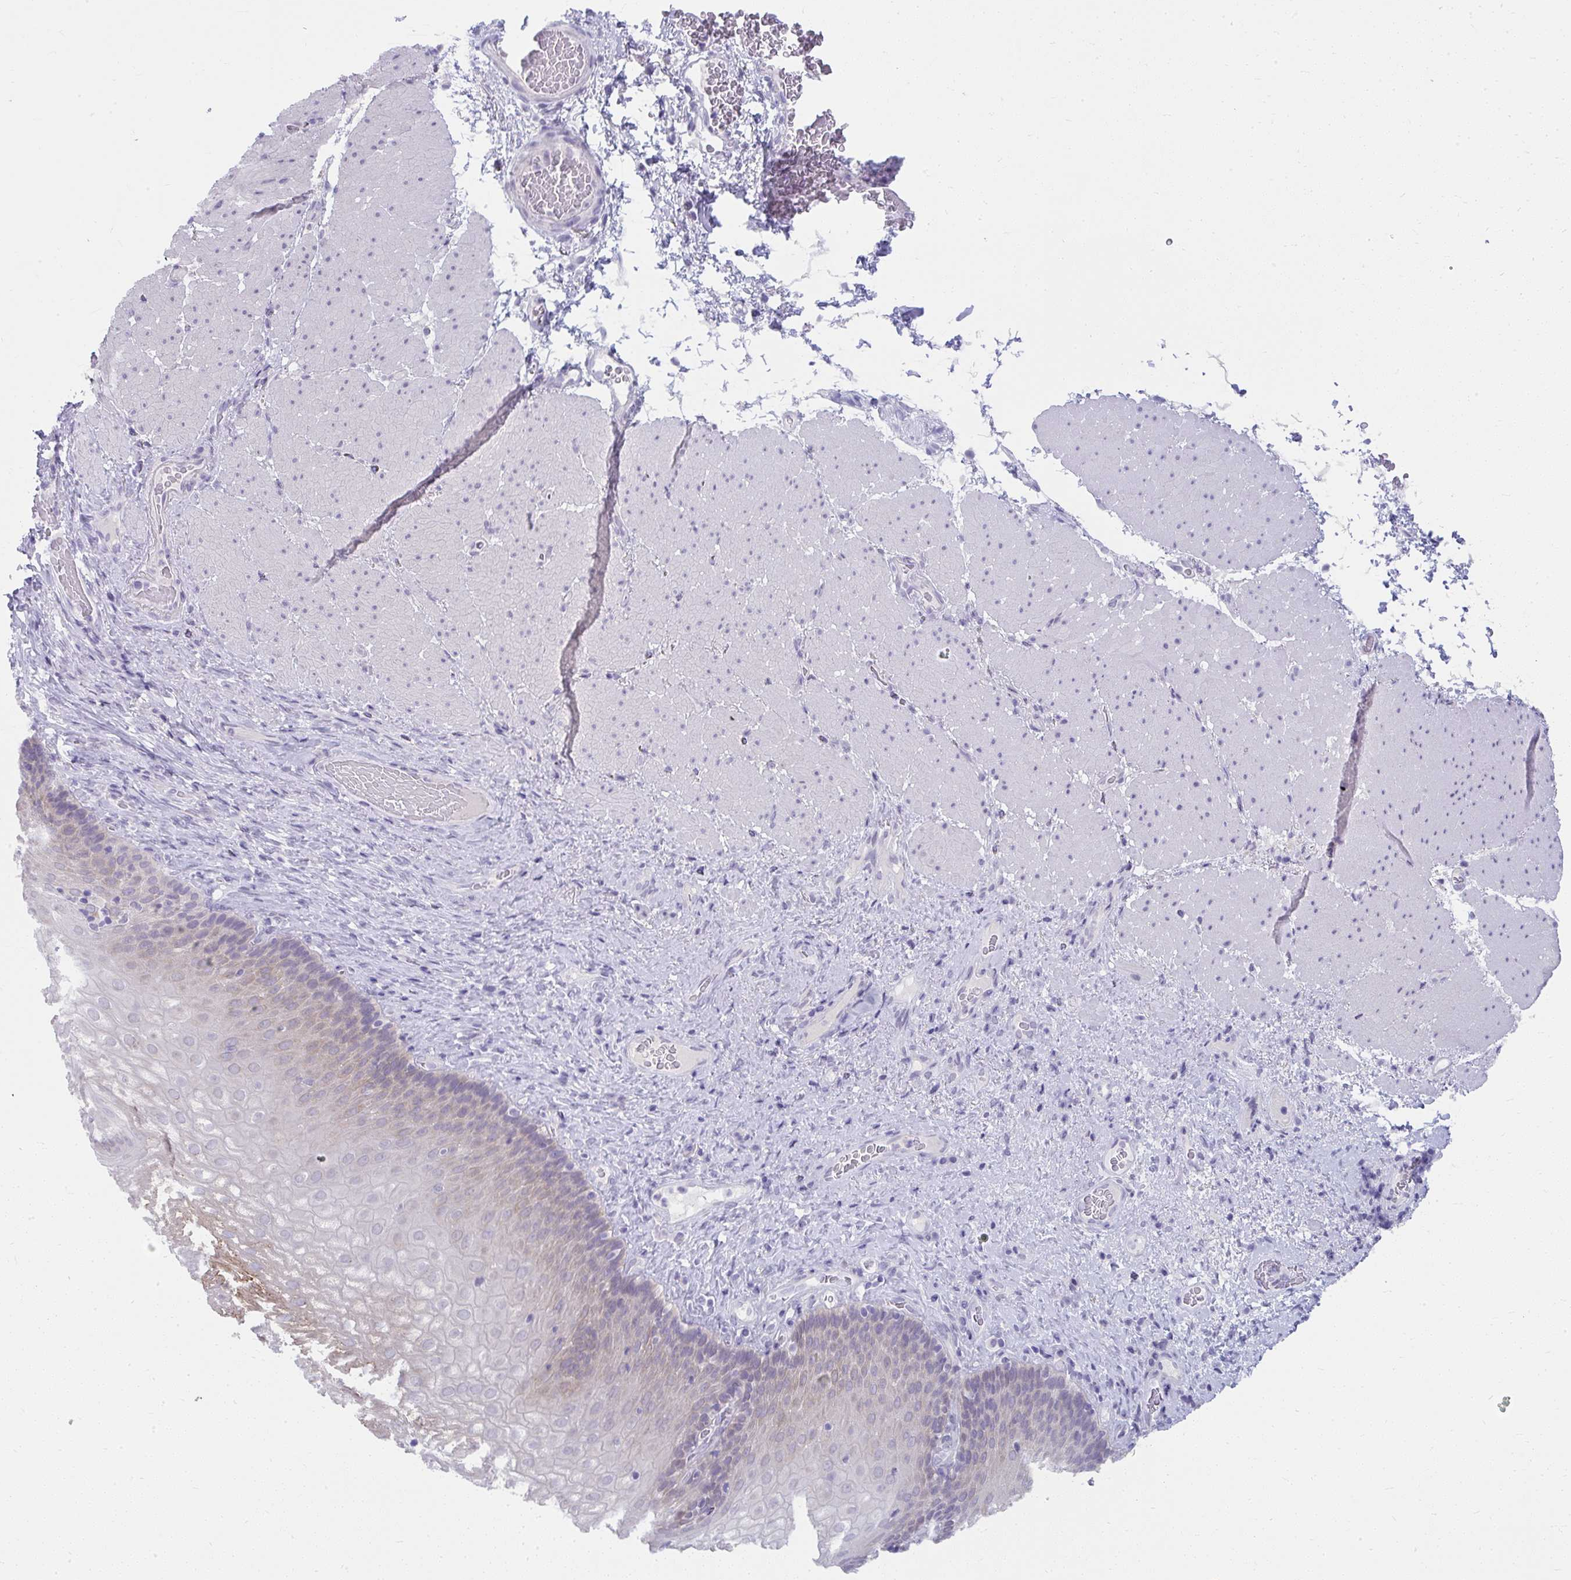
{"staining": {"intensity": "moderate", "quantity": "<25%", "location": "cytoplasmic/membranous"}, "tissue": "esophagus", "cell_type": "Squamous epithelial cells", "image_type": "normal", "snomed": [{"axis": "morphology", "description": "Normal tissue, NOS"}, {"axis": "topography", "description": "Esophagus"}], "caption": "About <25% of squamous epithelial cells in normal esophagus display moderate cytoplasmic/membranous protein positivity as visualized by brown immunohistochemical staining.", "gene": "UGT3A2", "patient": {"sex": "male", "age": 62}}